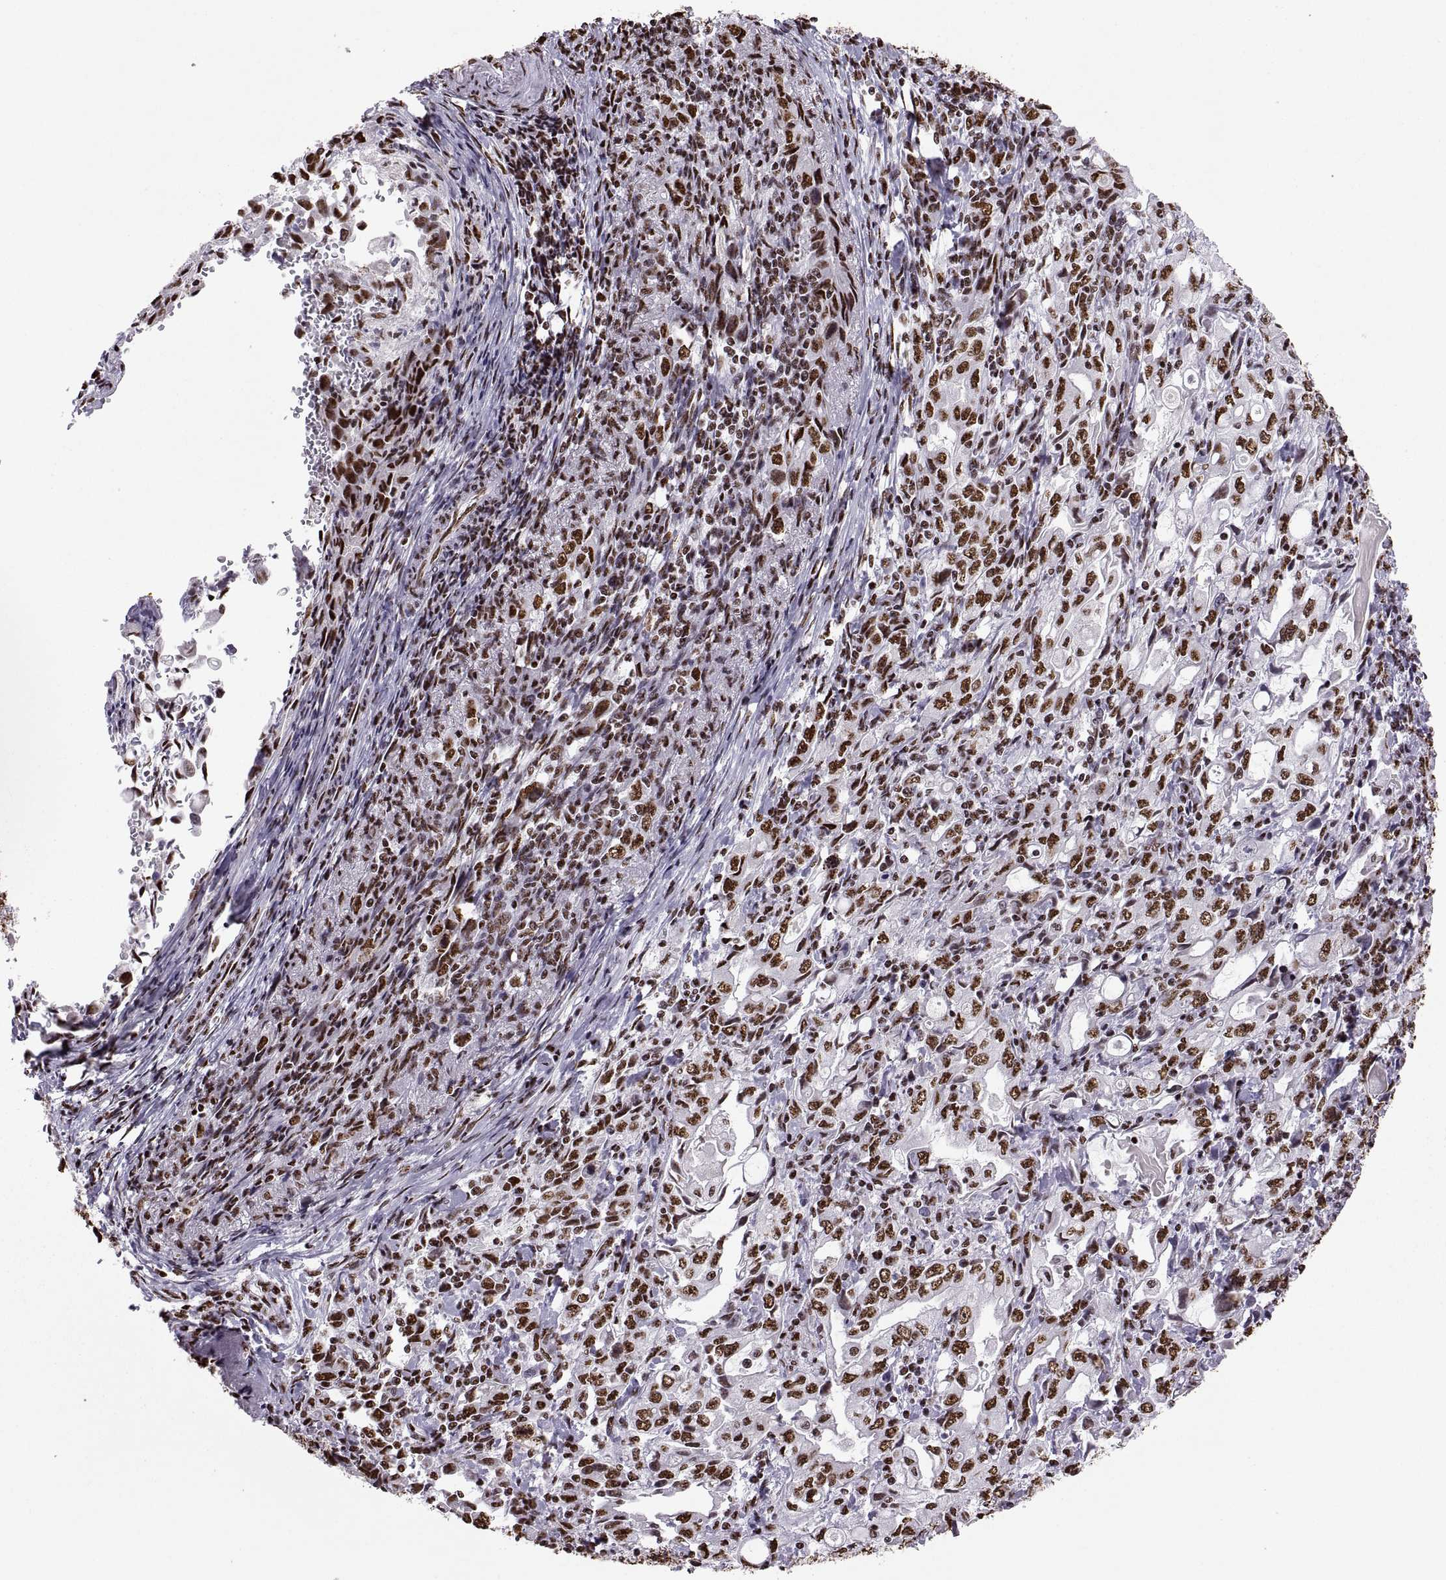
{"staining": {"intensity": "strong", "quantity": "25%-75%", "location": "nuclear"}, "tissue": "stomach cancer", "cell_type": "Tumor cells", "image_type": "cancer", "snomed": [{"axis": "morphology", "description": "Adenocarcinoma, NOS"}, {"axis": "topography", "description": "Stomach, lower"}], "caption": "Strong nuclear positivity is appreciated in about 25%-75% of tumor cells in stomach adenocarcinoma. The protein of interest is stained brown, and the nuclei are stained in blue (DAB (3,3'-diaminobenzidine) IHC with brightfield microscopy, high magnification).", "gene": "SNAI1", "patient": {"sex": "female", "age": 72}}